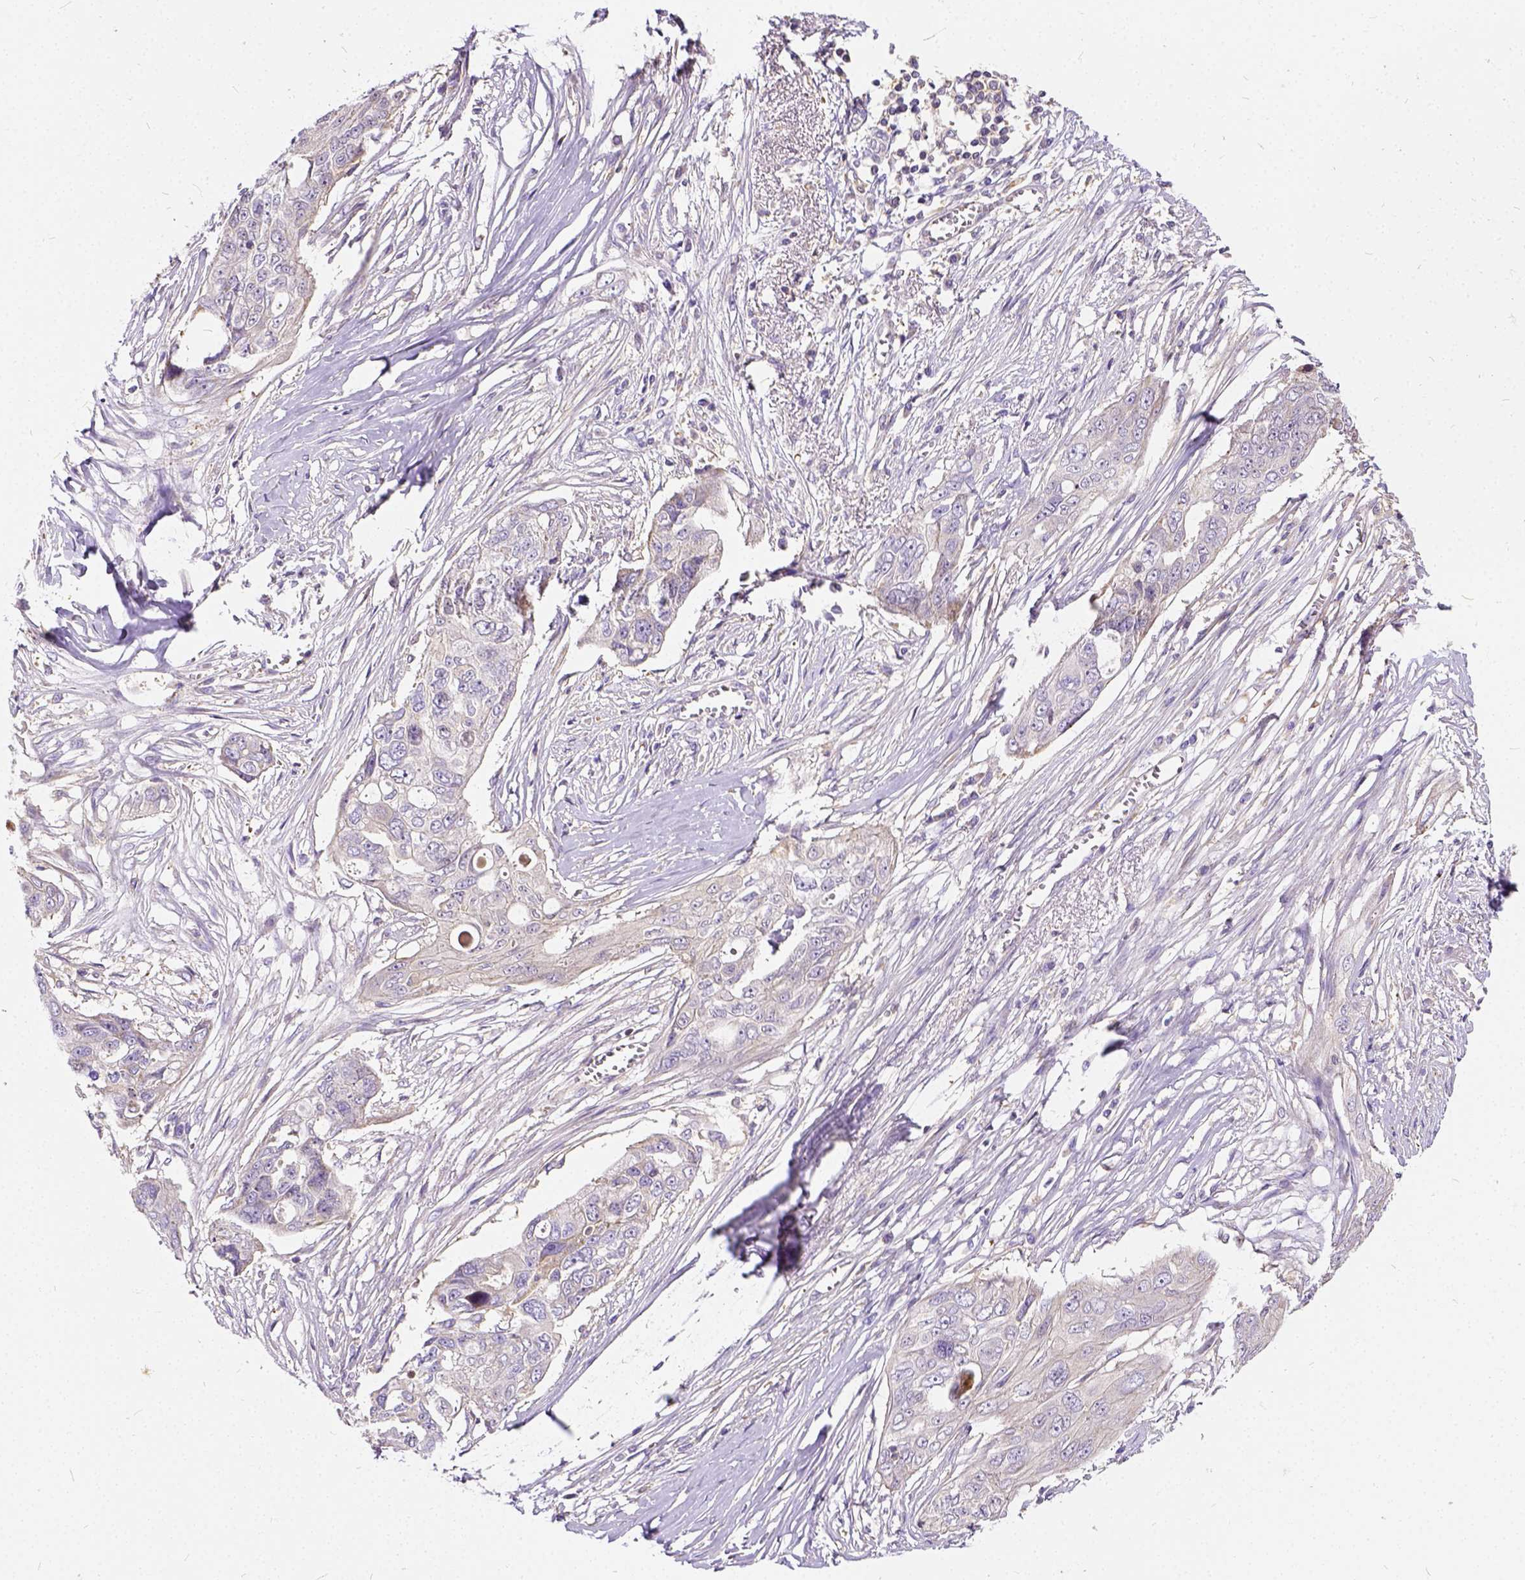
{"staining": {"intensity": "negative", "quantity": "none", "location": "none"}, "tissue": "ovarian cancer", "cell_type": "Tumor cells", "image_type": "cancer", "snomed": [{"axis": "morphology", "description": "Carcinoma, endometroid"}, {"axis": "topography", "description": "Ovary"}], "caption": "An image of human ovarian cancer (endometroid carcinoma) is negative for staining in tumor cells.", "gene": "CADM4", "patient": {"sex": "female", "age": 70}}